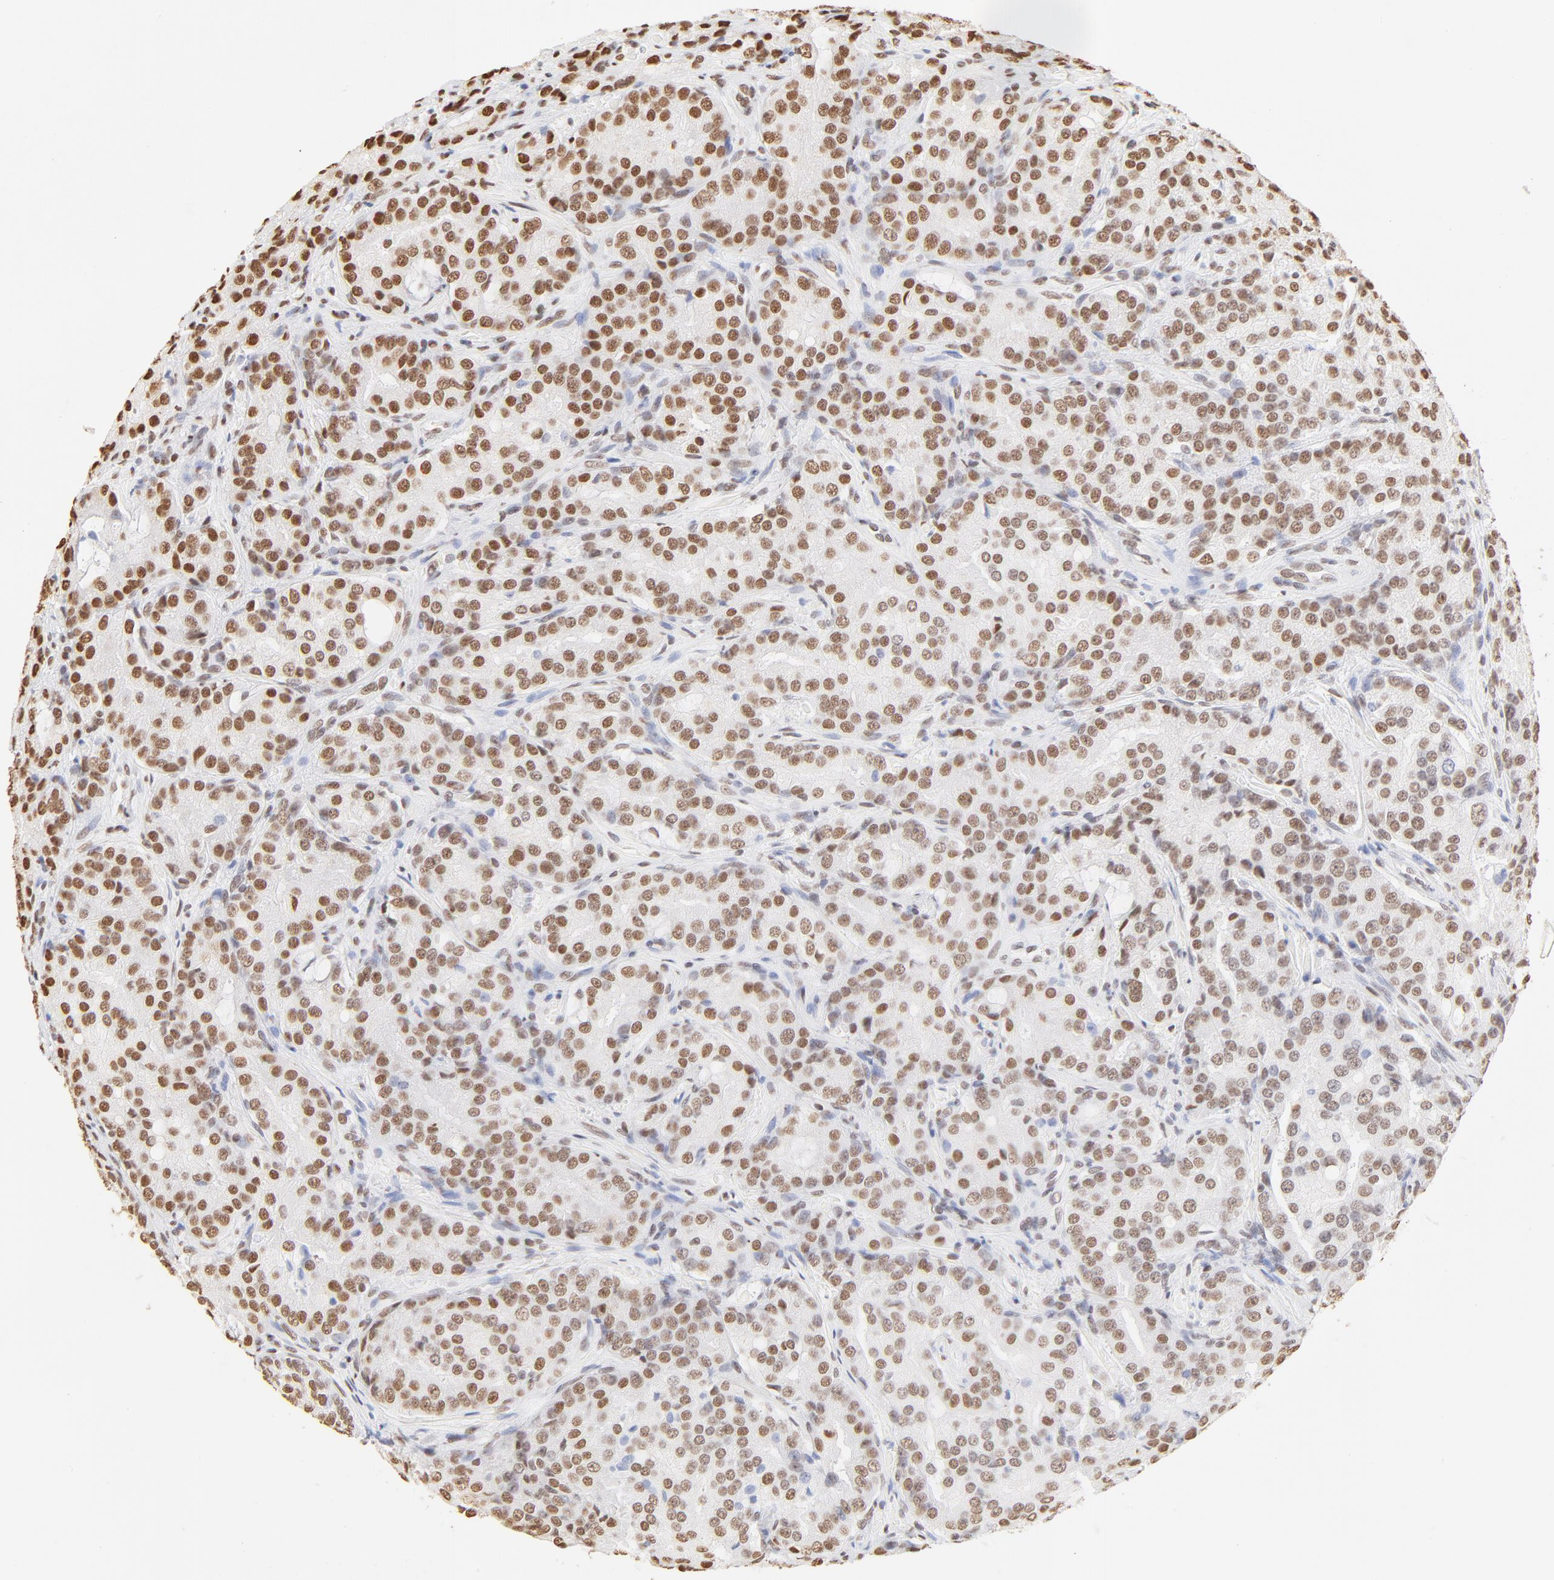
{"staining": {"intensity": "moderate", "quantity": ">75%", "location": "nuclear"}, "tissue": "prostate cancer", "cell_type": "Tumor cells", "image_type": "cancer", "snomed": [{"axis": "morphology", "description": "Adenocarcinoma, High grade"}, {"axis": "topography", "description": "Prostate"}], "caption": "Moderate nuclear staining for a protein is appreciated in approximately >75% of tumor cells of prostate cancer using IHC.", "gene": "ZNF540", "patient": {"sex": "male", "age": 72}}